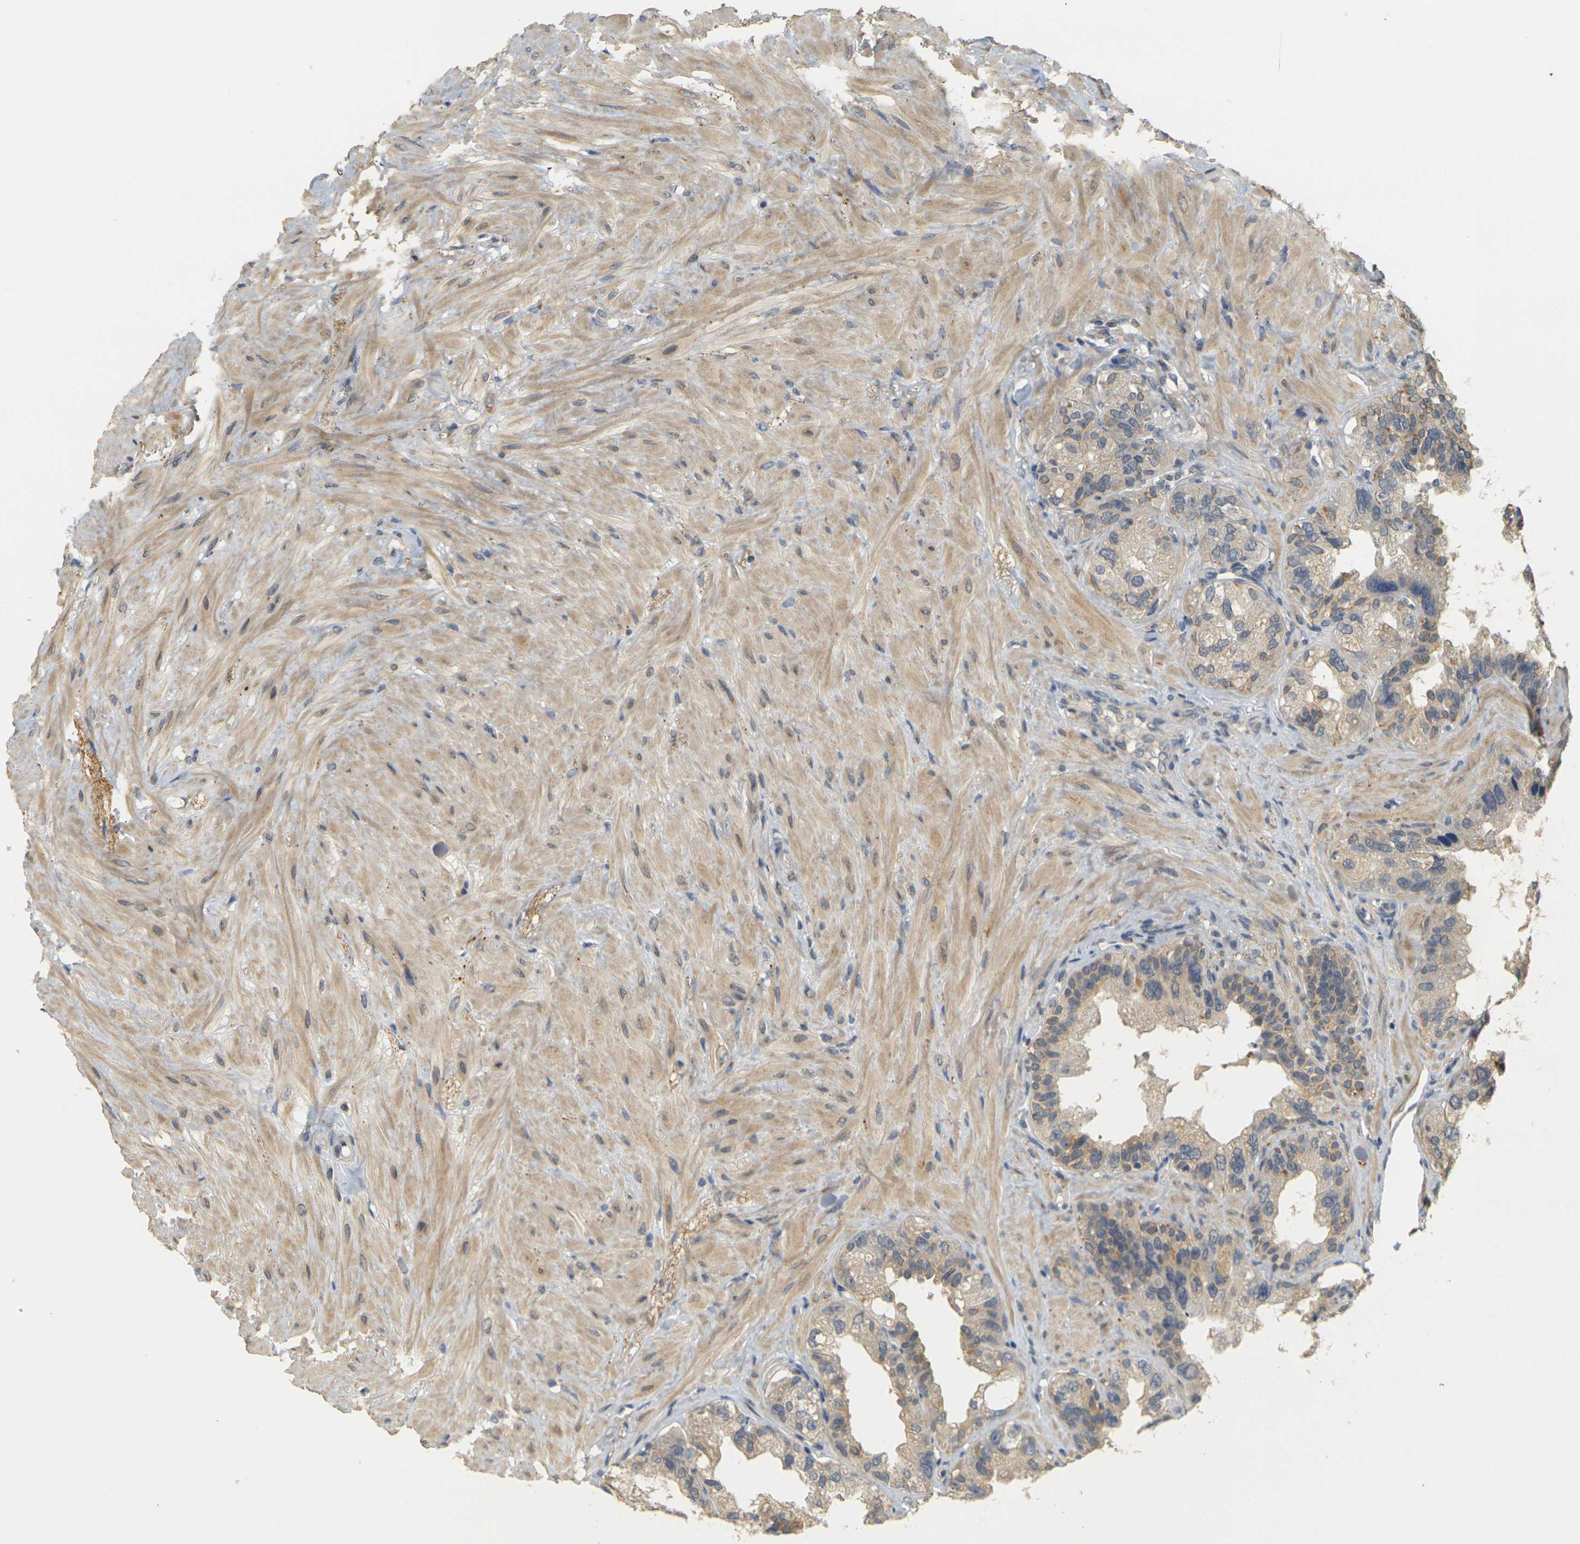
{"staining": {"intensity": "weak", "quantity": ">75%", "location": "cytoplasmic/membranous"}, "tissue": "seminal vesicle", "cell_type": "Glandular cells", "image_type": "normal", "snomed": [{"axis": "morphology", "description": "Normal tissue, NOS"}, {"axis": "topography", "description": "Seminal veicle"}], "caption": "IHC micrograph of unremarkable seminal vesicle: human seminal vesicle stained using IHC reveals low levels of weak protein expression localized specifically in the cytoplasmic/membranous of glandular cells, appearing as a cytoplasmic/membranous brown color.", "gene": "GDAP1", "patient": {"sex": "male", "age": 68}}